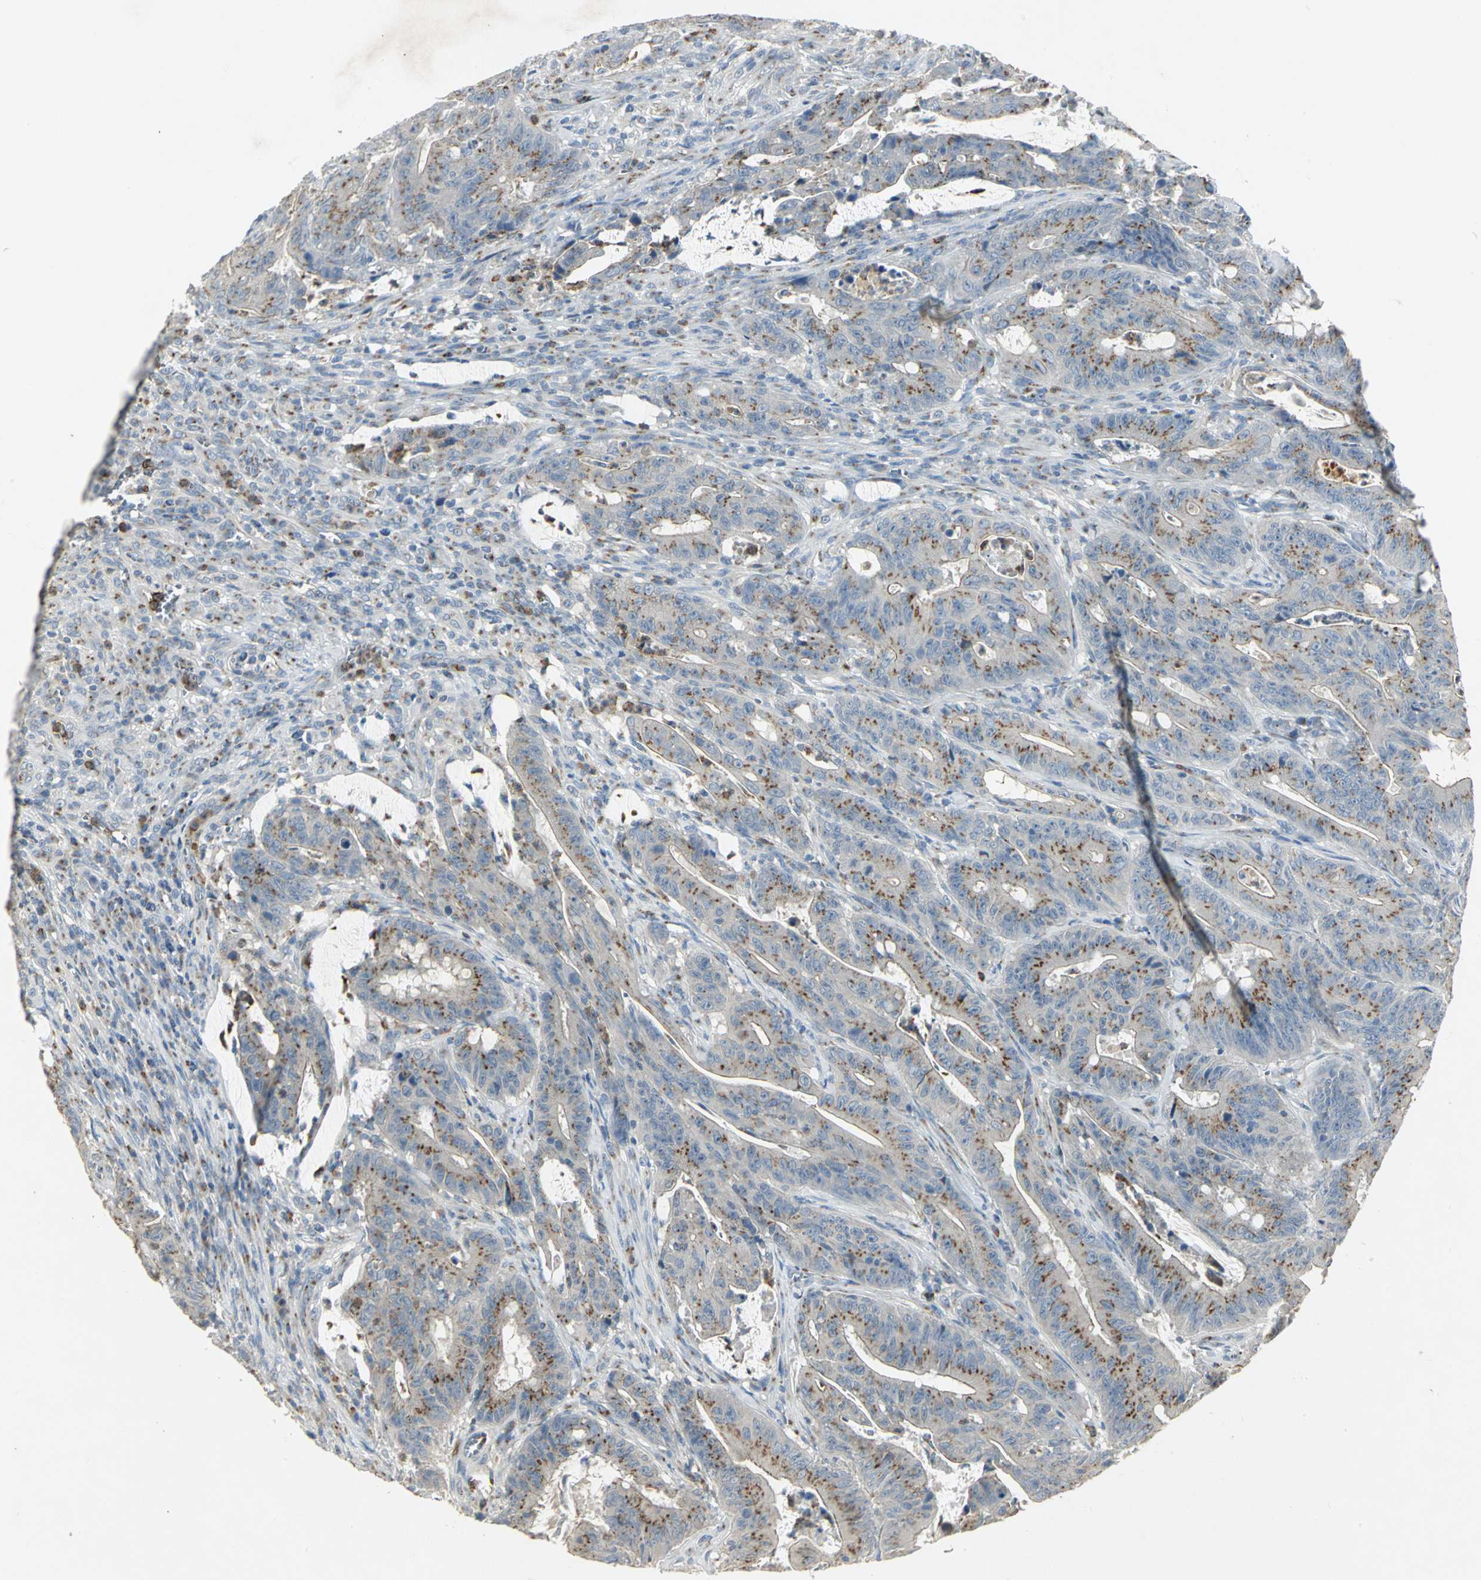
{"staining": {"intensity": "moderate", "quantity": "25%-75%", "location": "cytoplasmic/membranous"}, "tissue": "colorectal cancer", "cell_type": "Tumor cells", "image_type": "cancer", "snomed": [{"axis": "morphology", "description": "Adenocarcinoma, NOS"}, {"axis": "topography", "description": "Colon"}], "caption": "Immunohistochemical staining of human colorectal adenocarcinoma shows medium levels of moderate cytoplasmic/membranous protein positivity in approximately 25%-75% of tumor cells. The protein is shown in brown color, while the nuclei are stained blue.", "gene": "TM9SF2", "patient": {"sex": "male", "age": 45}}